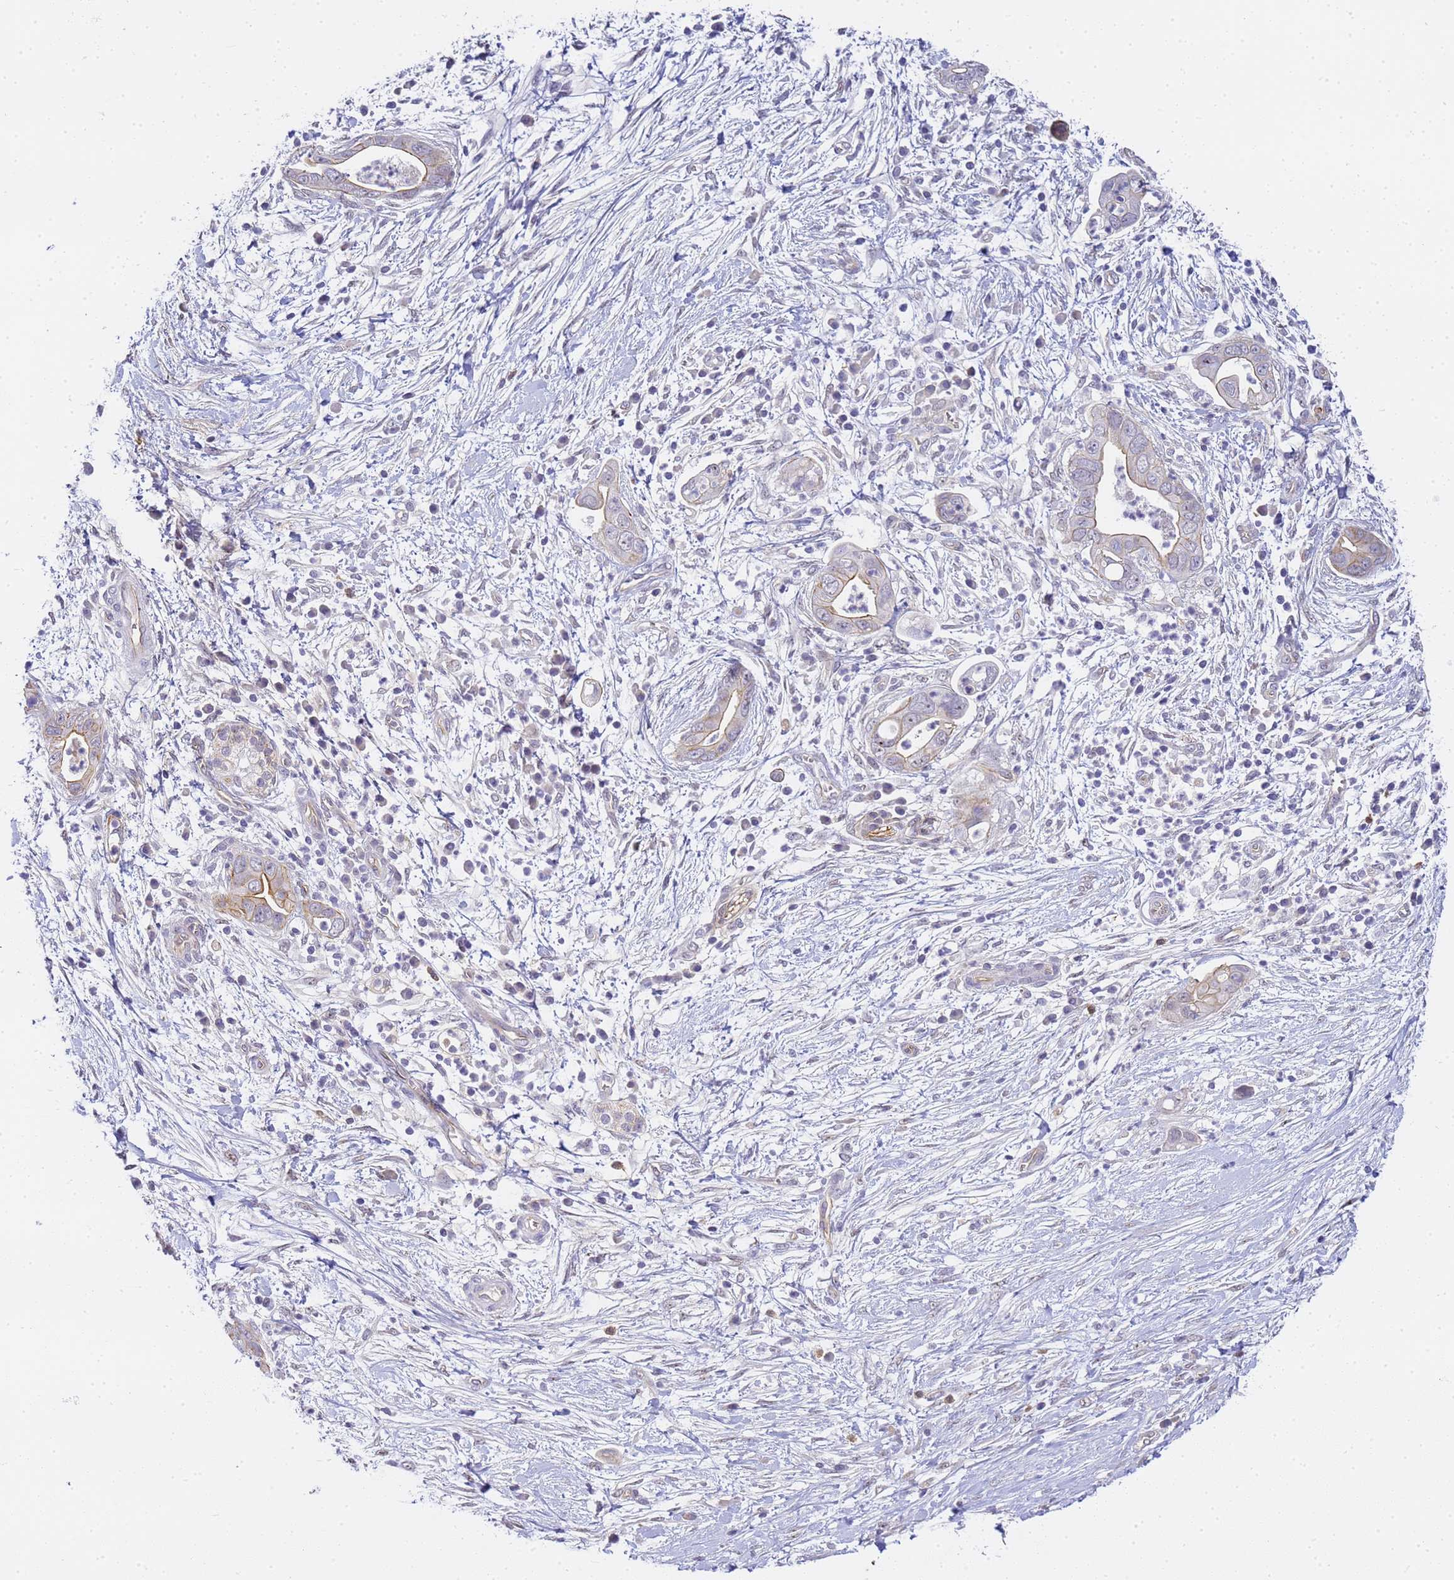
{"staining": {"intensity": "moderate", "quantity": "<25%", "location": "cytoplasmic/membranous"}, "tissue": "pancreatic cancer", "cell_type": "Tumor cells", "image_type": "cancer", "snomed": [{"axis": "morphology", "description": "Adenocarcinoma, NOS"}, {"axis": "topography", "description": "Pancreas"}], "caption": "Immunohistochemistry (IHC) (DAB (3,3'-diaminobenzidine)) staining of pancreatic cancer (adenocarcinoma) displays moderate cytoplasmic/membranous protein expression in about <25% of tumor cells.", "gene": "GON4L", "patient": {"sex": "male", "age": 75}}